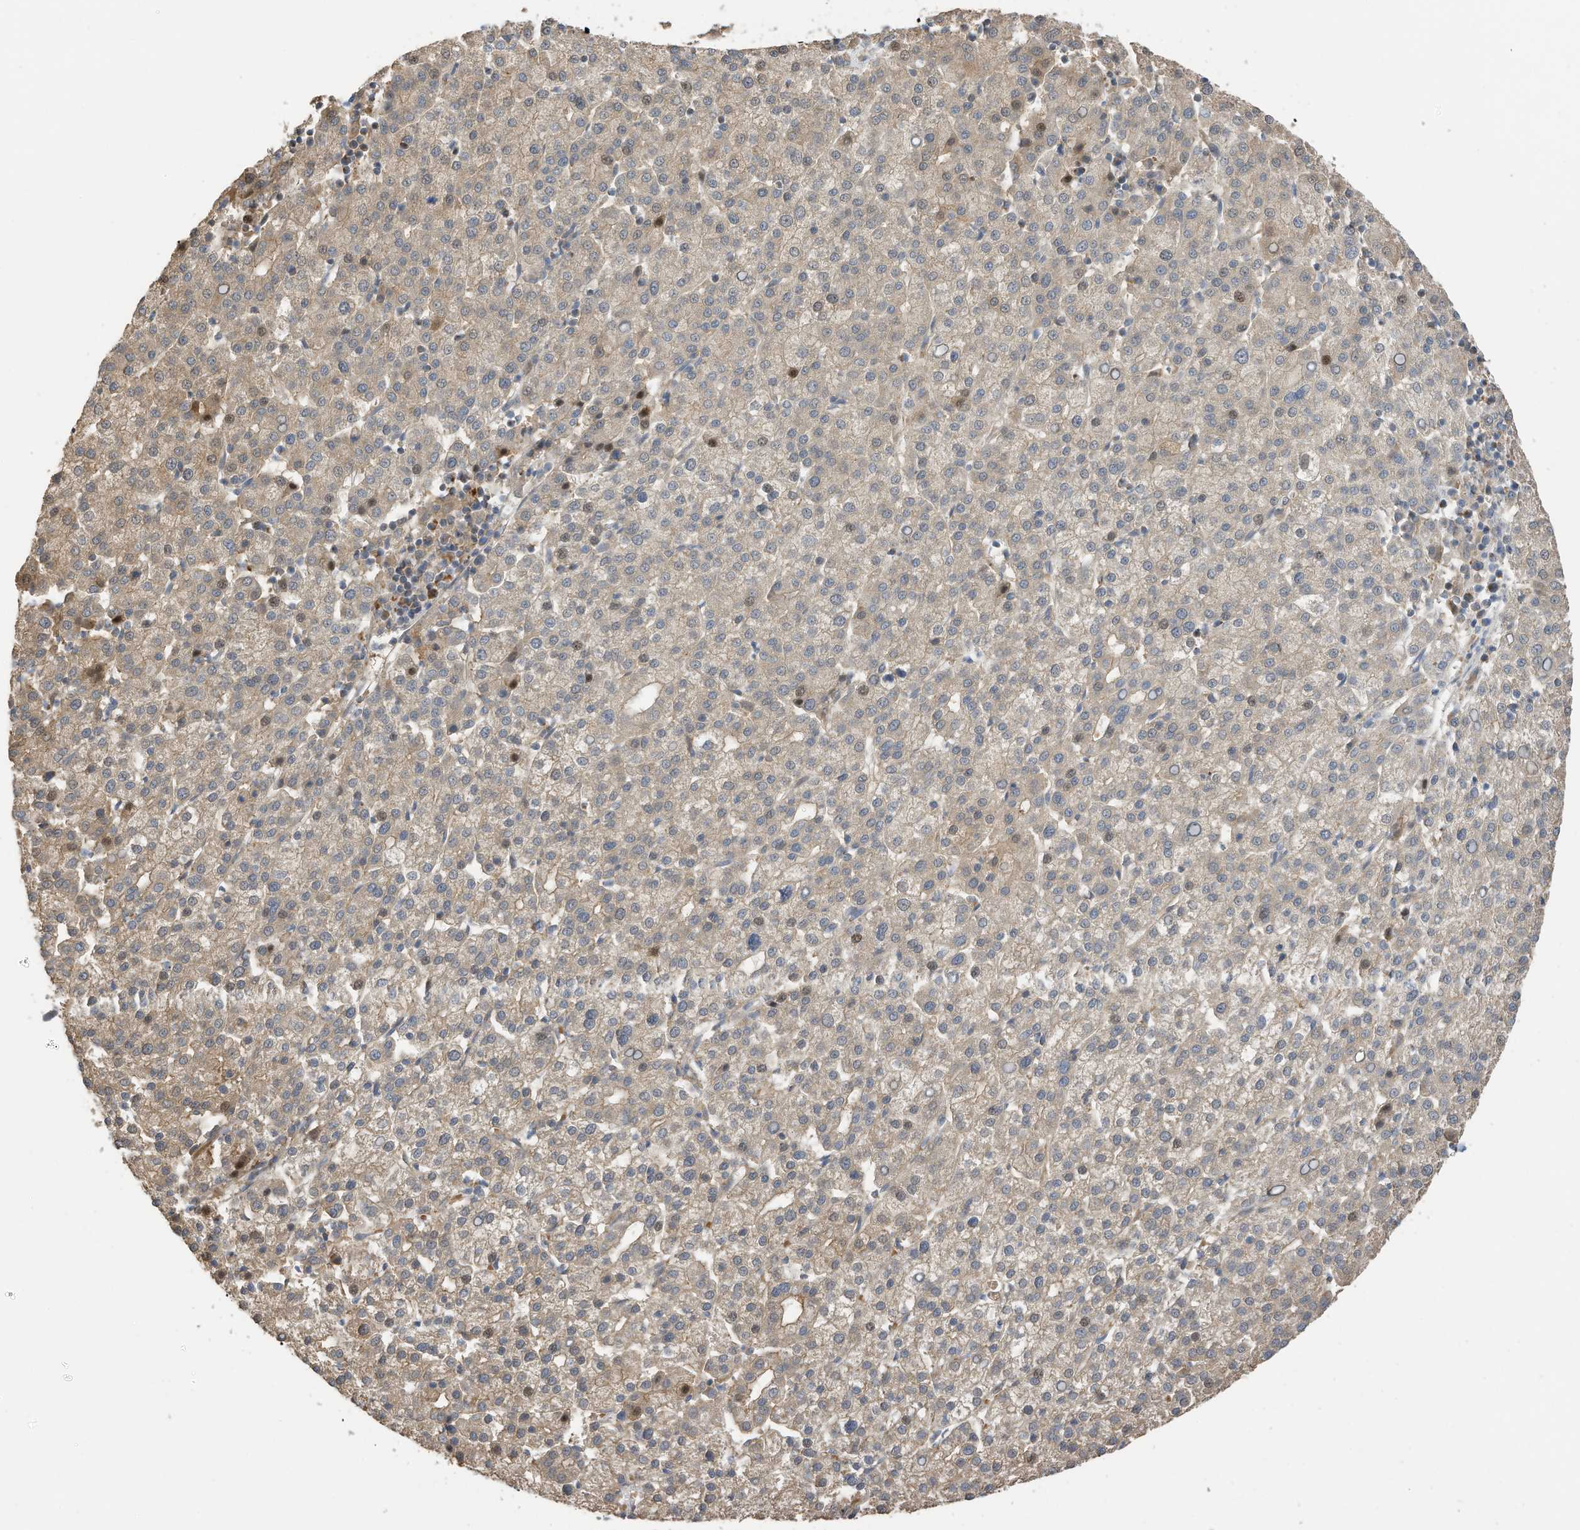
{"staining": {"intensity": "weak", "quantity": ">75%", "location": "cytoplasmic/membranous,nuclear"}, "tissue": "liver cancer", "cell_type": "Tumor cells", "image_type": "cancer", "snomed": [{"axis": "morphology", "description": "Carcinoma, Hepatocellular, NOS"}, {"axis": "topography", "description": "Liver"}], "caption": "Liver hepatocellular carcinoma stained with IHC displays weak cytoplasmic/membranous and nuclear expression in approximately >75% of tumor cells.", "gene": "REC8", "patient": {"sex": "female", "age": 58}}